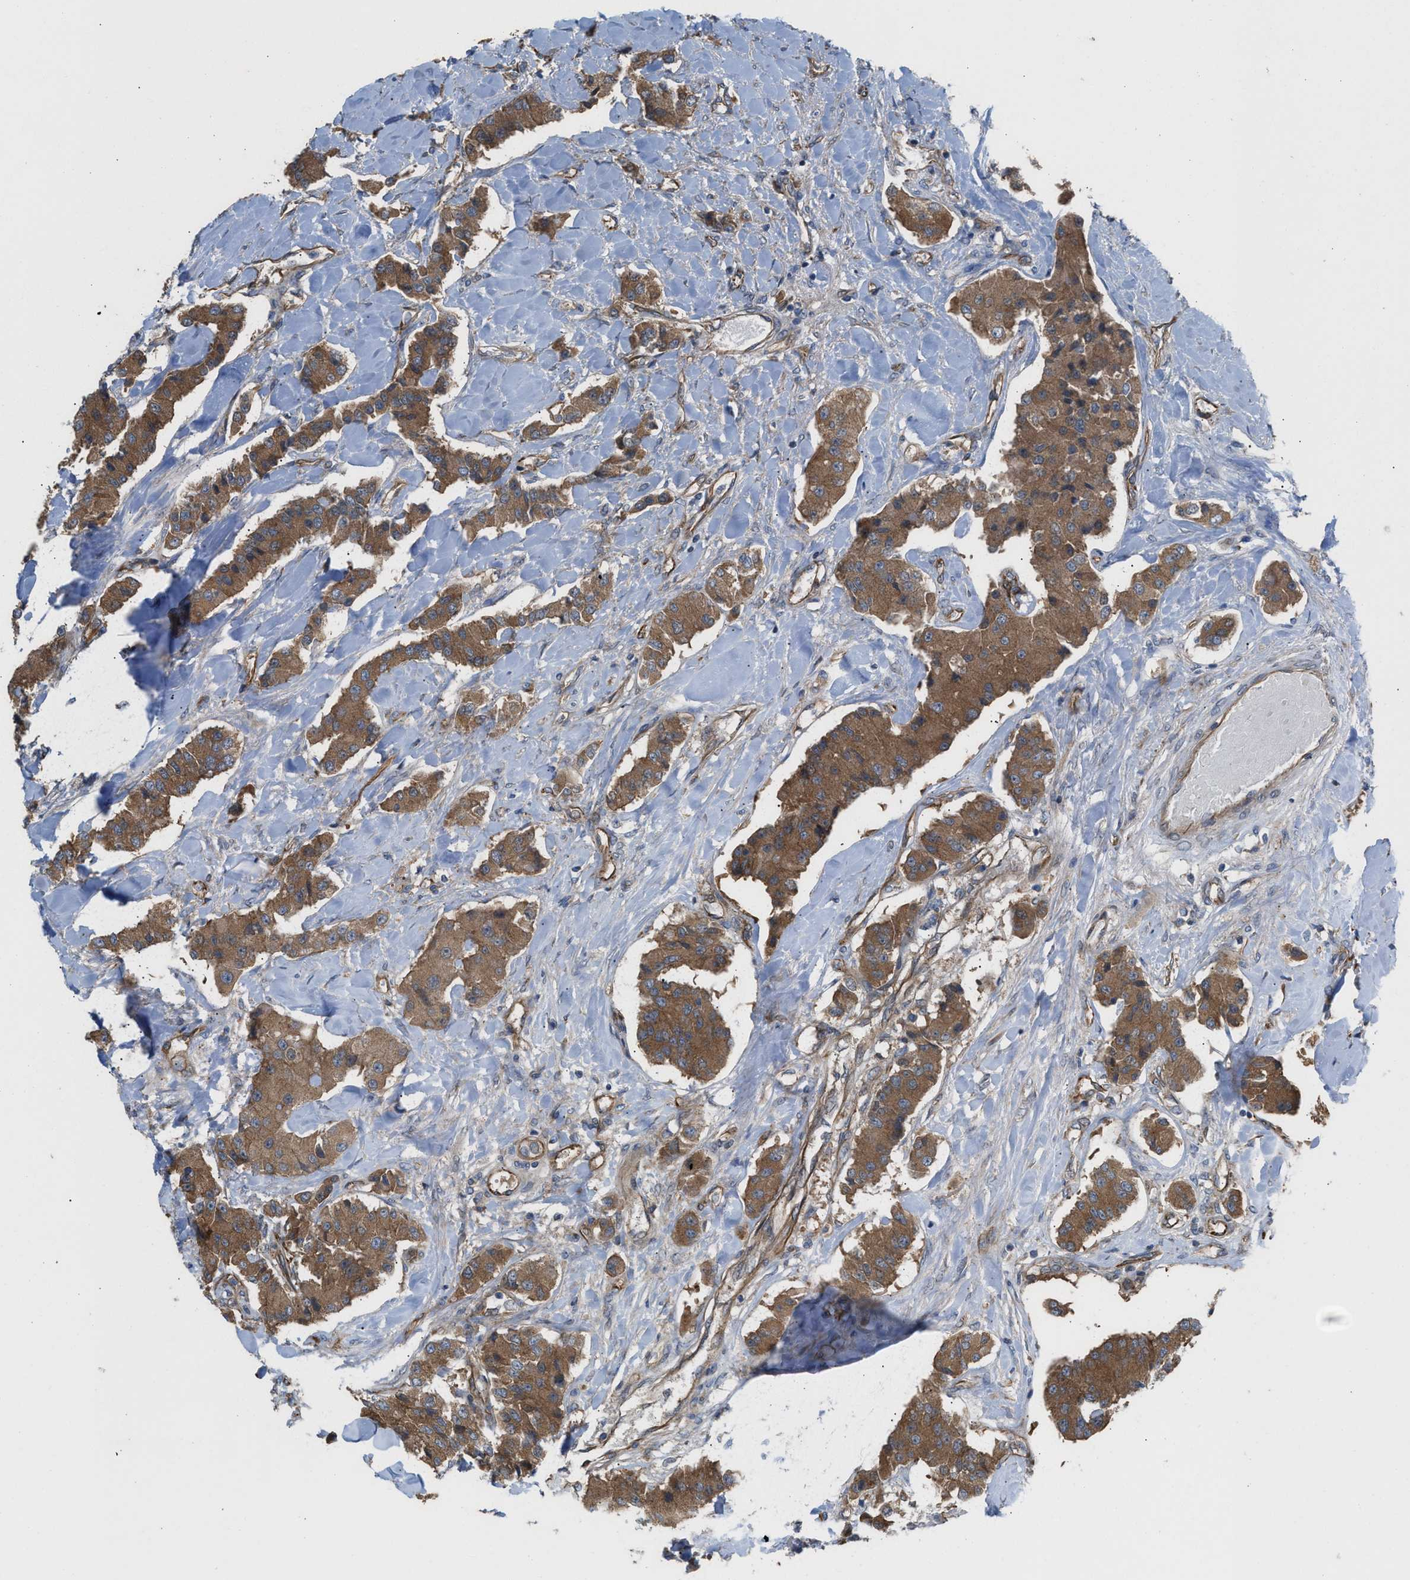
{"staining": {"intensity": "moderate", "quantity": ">75%", "location": "cytoplasmic/membranous"}, "tissue": "carcinoid", "cell_type": "Tumor cells", "image_type": "cancer", "snomed": [{"axis": "morphology", "description": "Carcinoid, malignant, NOS"}, {"axis": "topography", "description": "Pancreas"}], "caption": "Immunohistochemistry (IHC) of human carcinoid shows medium levels of moderate cytoplasmic/membranous staining in about >75% of tumor cells. (IHC, brightfield microscopy, high magnification).", "gene": "EPS15L1", "patient": {"sex": "male", "age": 41}}